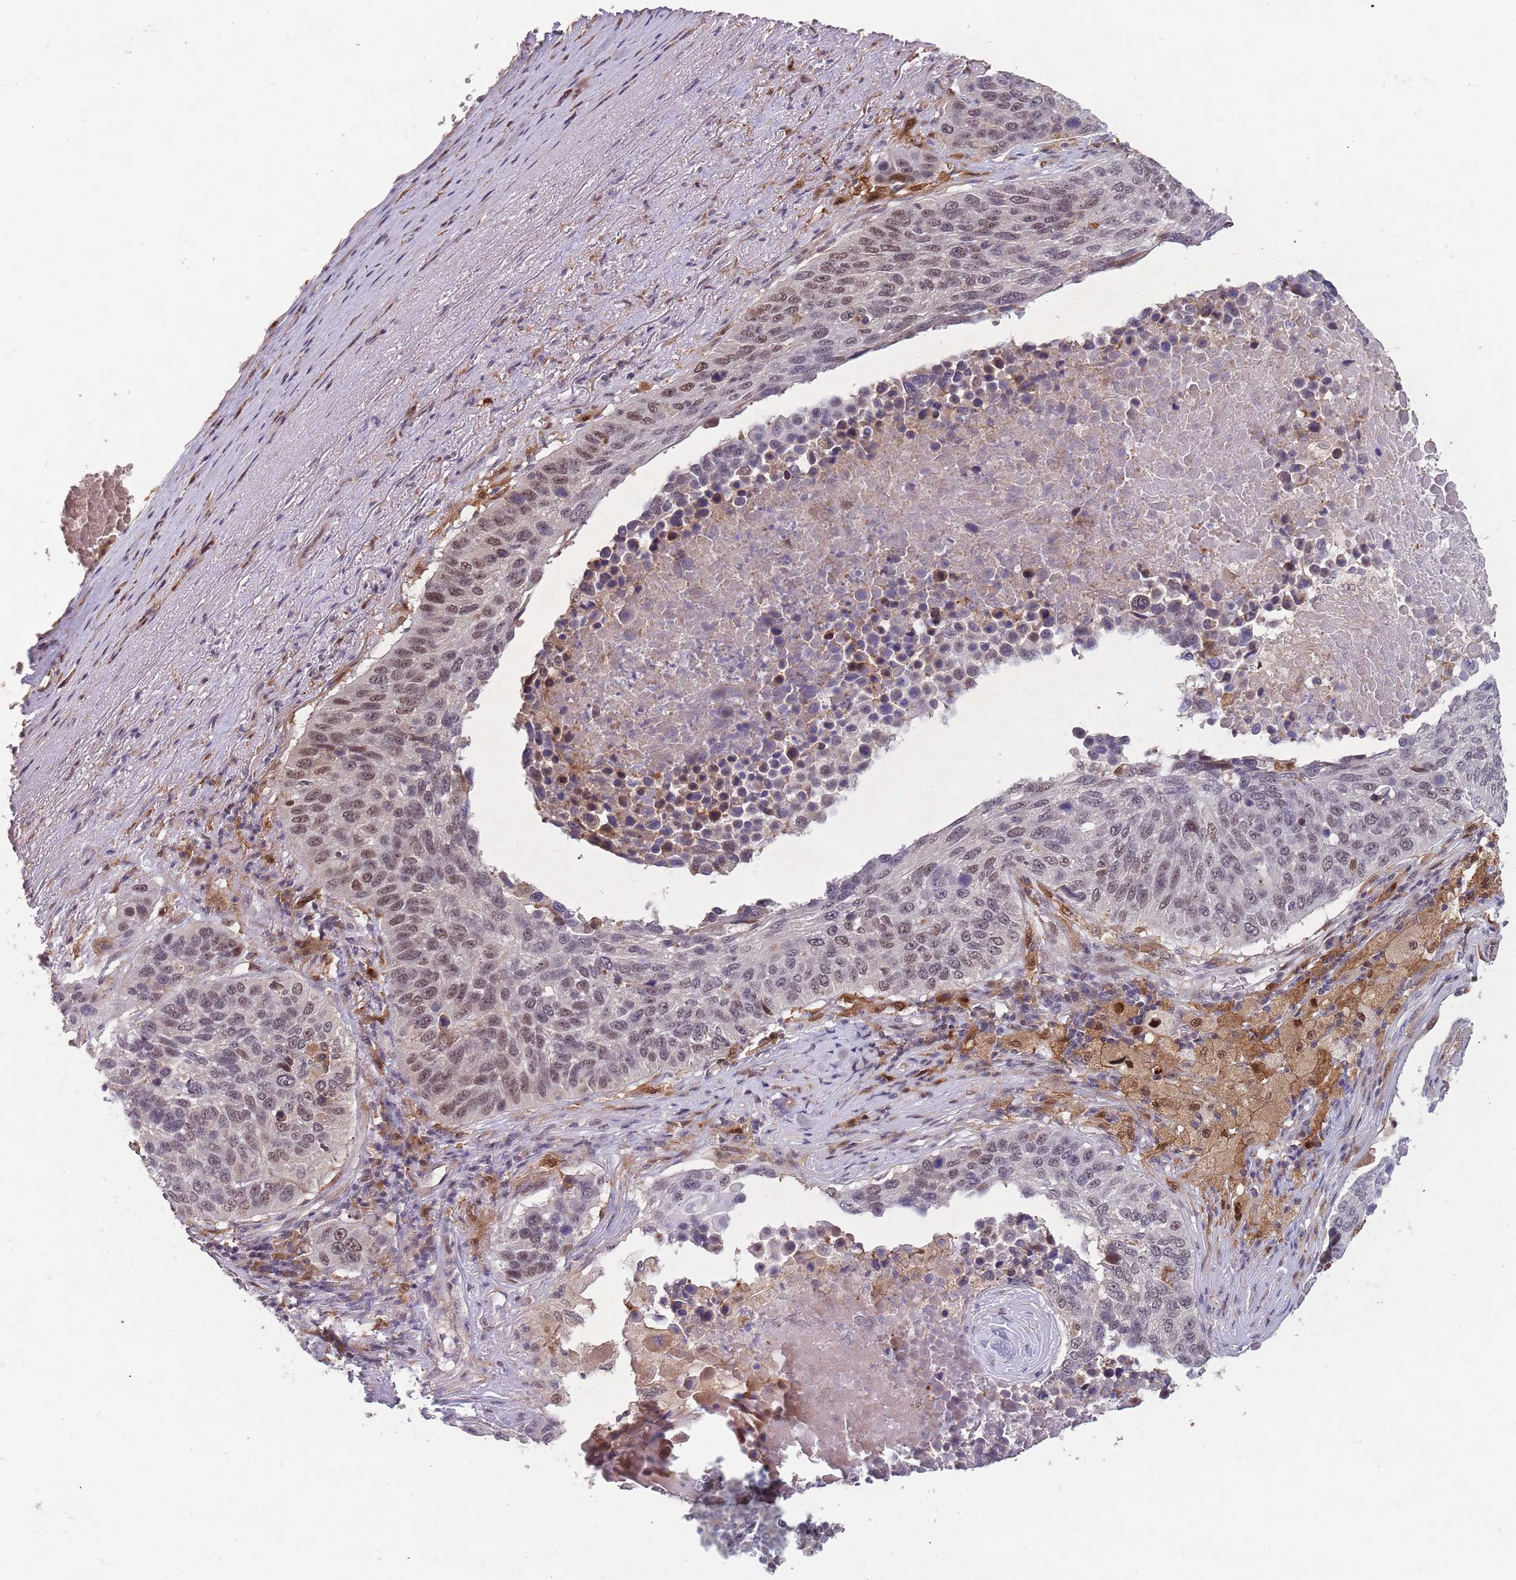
{"staining": {"intensity": "moderate", "quantity": "25%-75%", "location": "cytoplasmic/membranous,nuclear"}, "tissue": "lung cancer", "cell_type": "Tumor cells", "image_type": "cancer", "snomed": [{"axis": "morphology", "description": "Normal tissue, NOS"}, {"axis": "morphology", "description": "Squamous cell carcinoma, NOS"}, {"axis": "topography", "description": "Lymph node"}, {"axis": "topography", "description": "Lung"}], "caption": "DAB (3,3'-diaminobenzidine) immunohistochemical staining of lung cancer demonstrates moderate cytoplasmic/membranous and nuclear protein expression in approximately 25%-75% of tumor cells. Nuclei are stained in blue.", "gene": "ZNF639", "patient": {"sex": "male", "age": 66}}